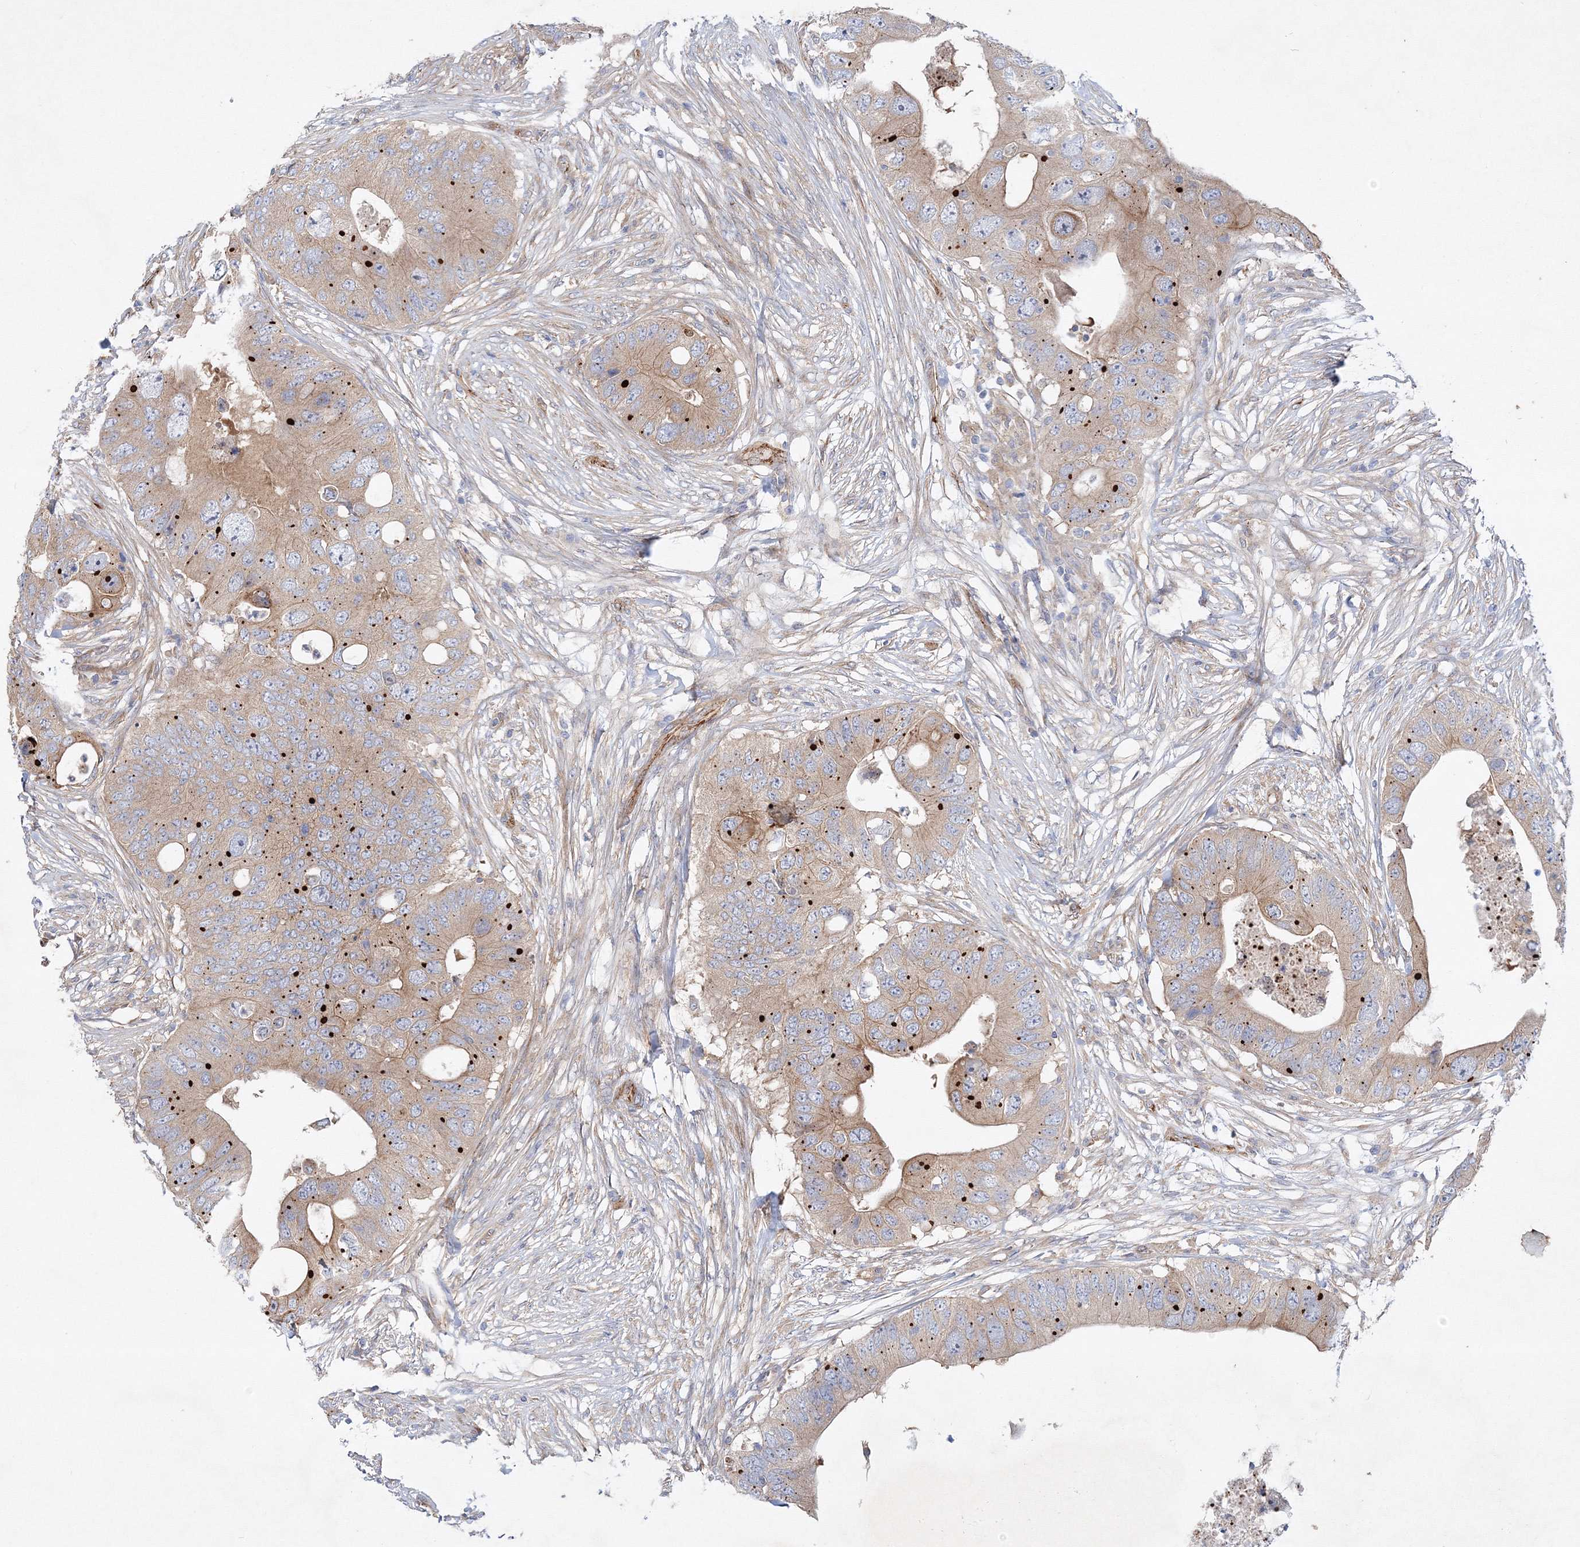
{"staining": {"intensity": "weak", "quantity": ">75%", "location": "cytoplasmic/membranous"}, "tissue": "colorectal cancer", "cell_type": "Tumor cells", "image_type": "cancer", "snomed": [{"axis": "morphology", "description": "Adenocarcinoma, NOS"}, {"axis": "topography", "description": "Colon"}], "caption": "Adenocarcinoma (colorectal) stained with a protein marker reveals weak staining in tumor cells.", "gene": "ZFYVE16", "patient": {"sex": "male", "age": 71}}